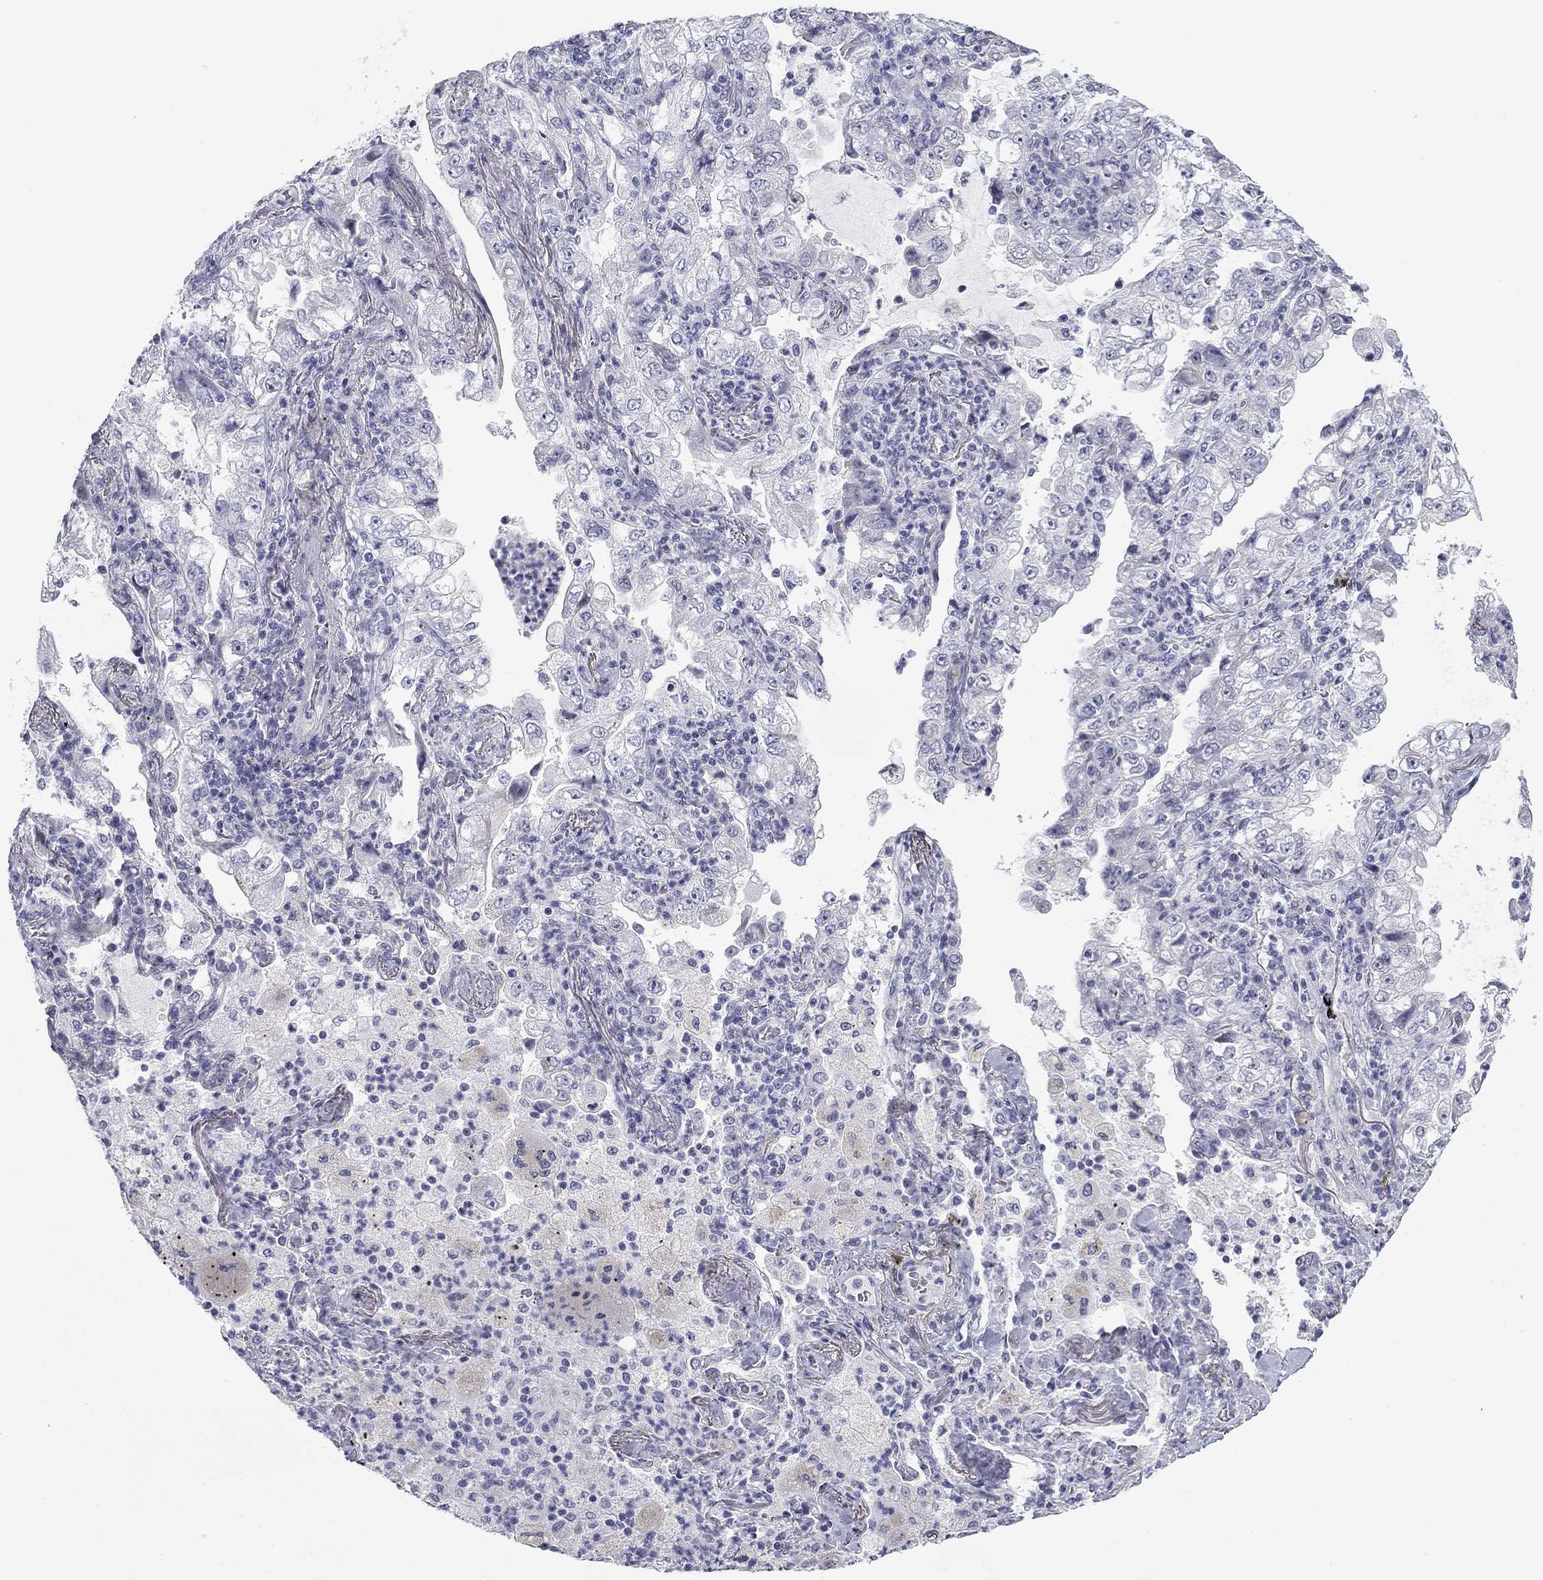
{"staining": {"intensity": "negative", "quantity": "none", "location": "none"}, "tissue": "lung cancer", "cell_type": "Tumor cells", "image_type": "cancer", "snomed": [{"axis": "morphology", "description": "Adenocarcinoma, NOS"}, {"axis": "topography", "description": "Lung"}], "caption": "Immunohistochemistry (IHC) histopathology image of neoplastic tissue: human adenocarcinoma (lung) stained with DAB (3,3'-diaminobenzidine) shows no significant protein staining in tumor cells.", "gene": "PRPH", "patient": {"sex": "female", "age": 73}}